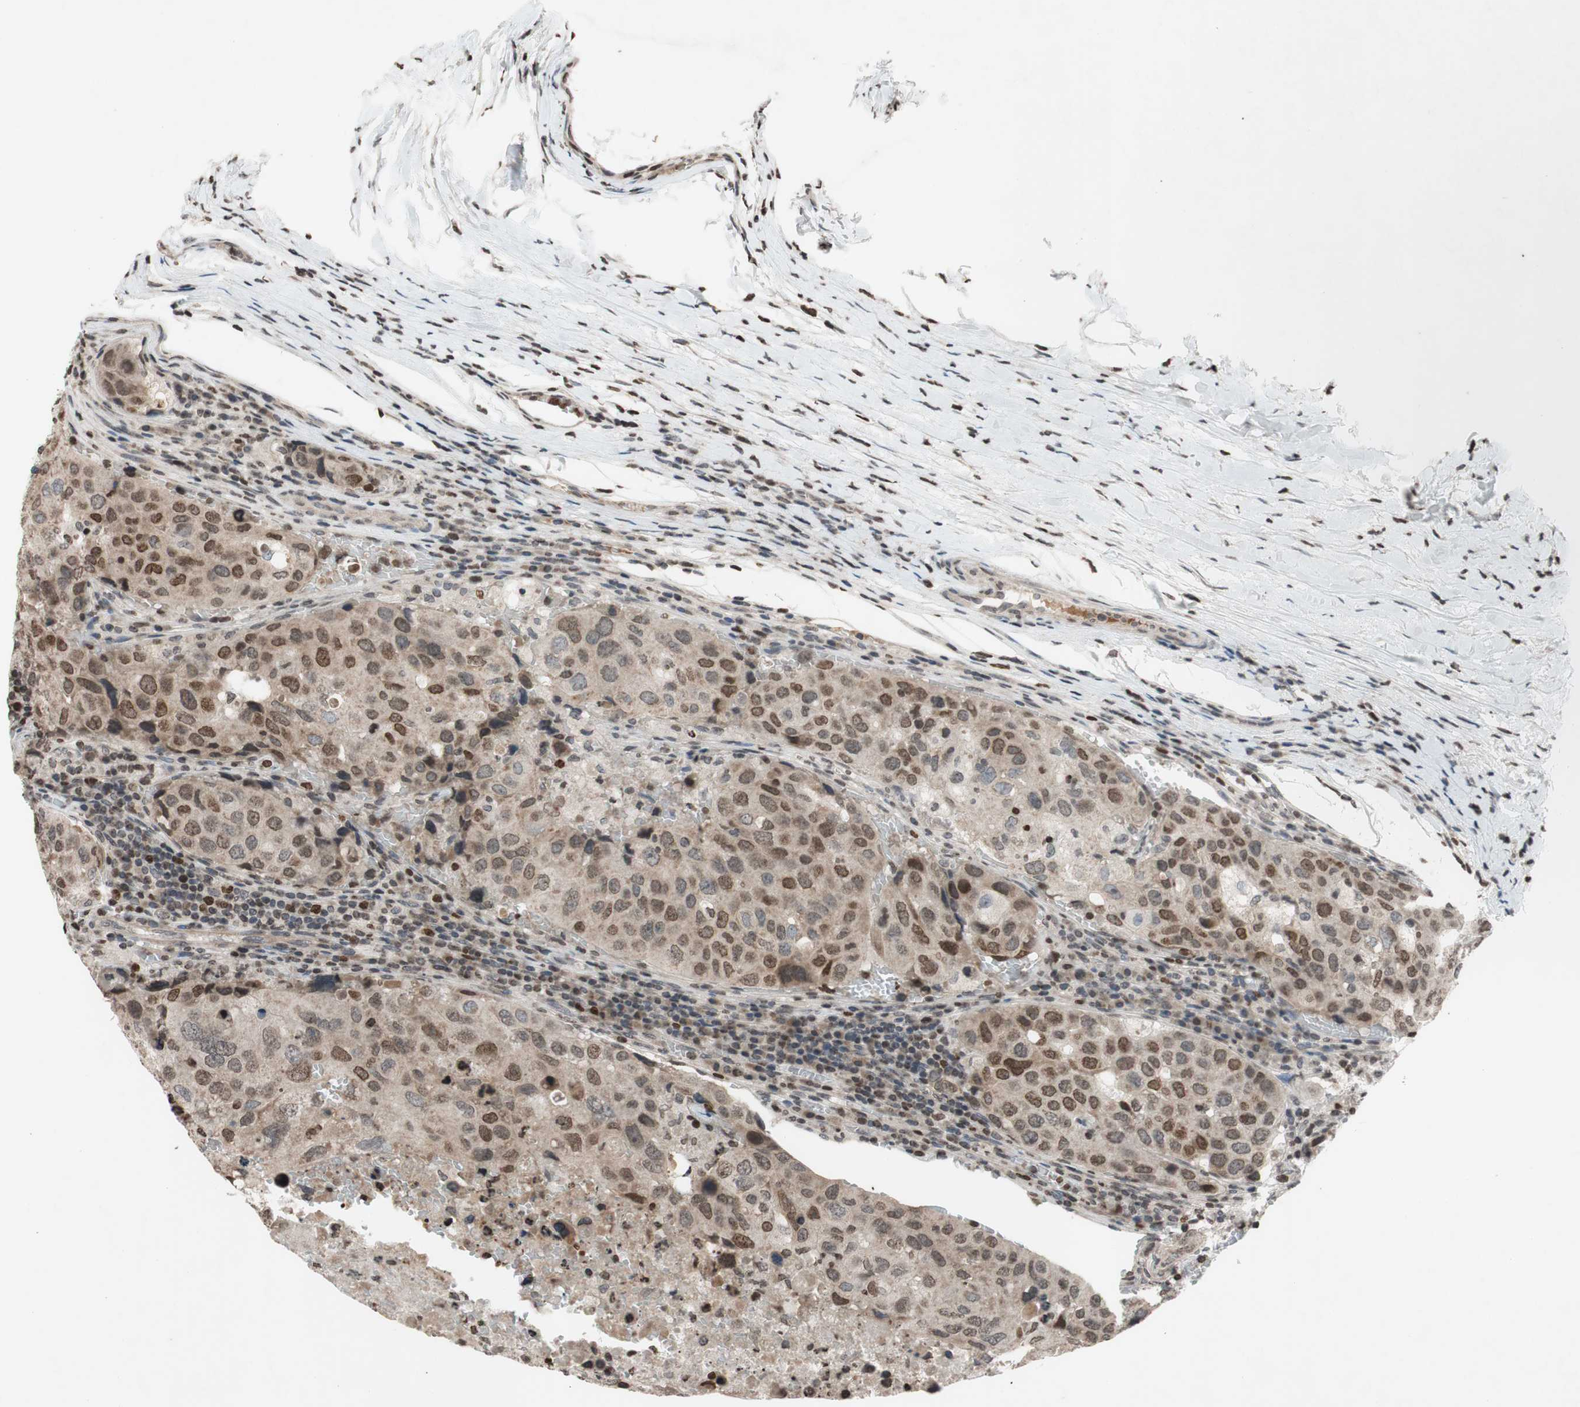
{"staining": {"intensity": "moderate", "quantity": "25%-75%", "location": "nuclear"}, "tissue": "urothelial cancer", "cell_type": "Tumor cells", "image_type": "cancer", "snomed": [{"axis": "morphology", "description": "Urothelial carcinoma, High grade"}, {"axis": "topography", "description": "Lymph node"}, {"axis": "topography", "description": "Urinary bladder"}], "caption": "Immunohistochemical staining of urothelial cancer demonstrates medium levels of moderate nuclear positivity in about 25%-75% of tumor cells. Using DAB (brown) and hematoxylin (blue) stains, captured at high magnification using brightfield microscopy.", "gene": "MCM6", "patient": {"sex": "male", "age": 51}}